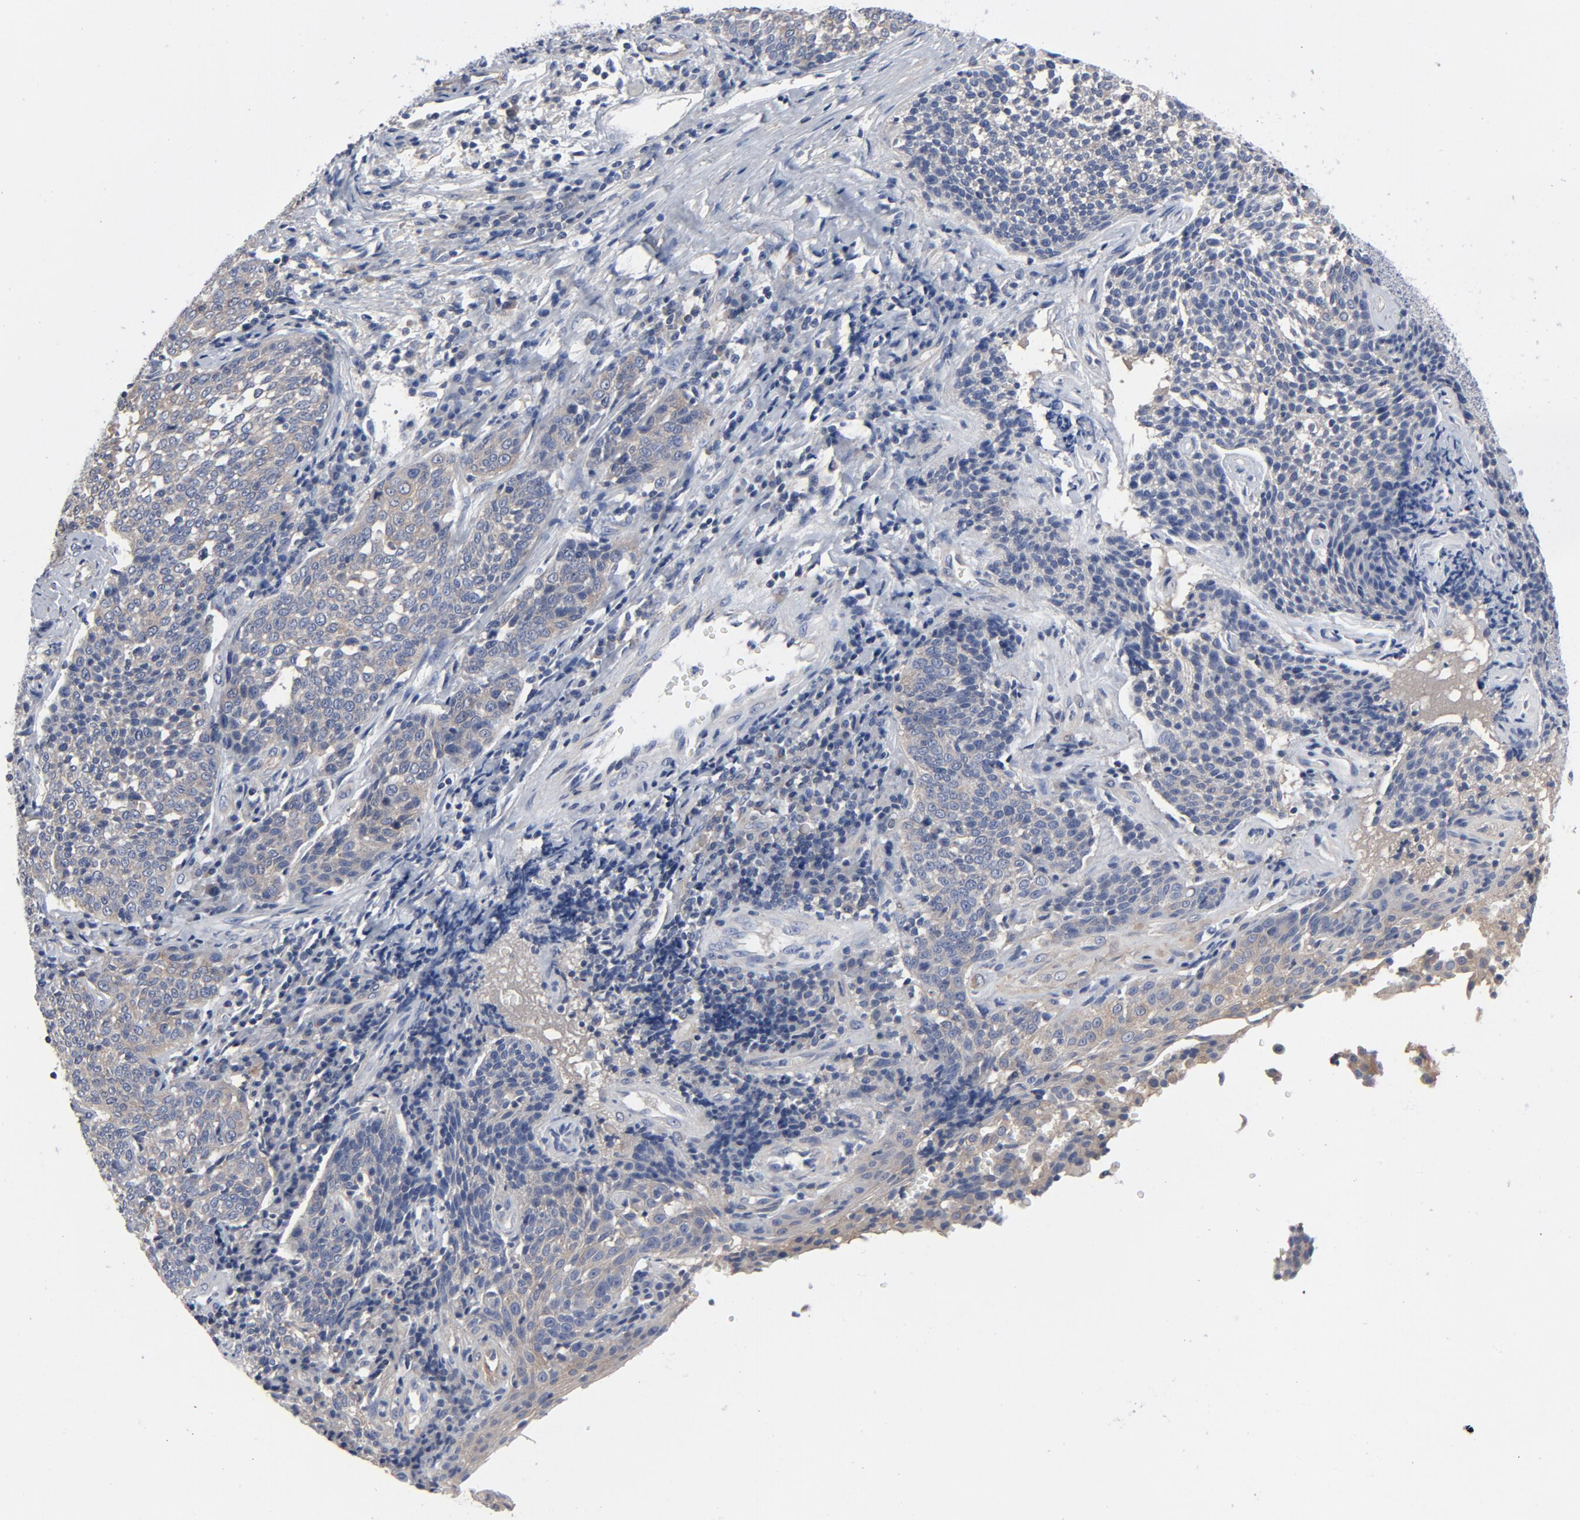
{"staining": {"intensity": "moderate", "quantity": "25%-75%", "location": "cytoplasmic/membranous"}, "tissue": "cervical cancer", "cell_type": "Tumor cells", "image_type": "cancer", "snomed": [{"axis": "morphology", "description": "Squamous cell carcinoma, NOS"}, {"axis": "topography", "description": "Cervix"}], "caption": "The image reveals staining of cervical squamous cell carcinoma, revealing moderate cytoplasmic/membranous protein expression (brown color) within tumor cells. (DAB = brown stain, brightfield microscopy at high magnification).", "gene": "DYNLT3", "patient": {"sex": "female", "age": 34}}